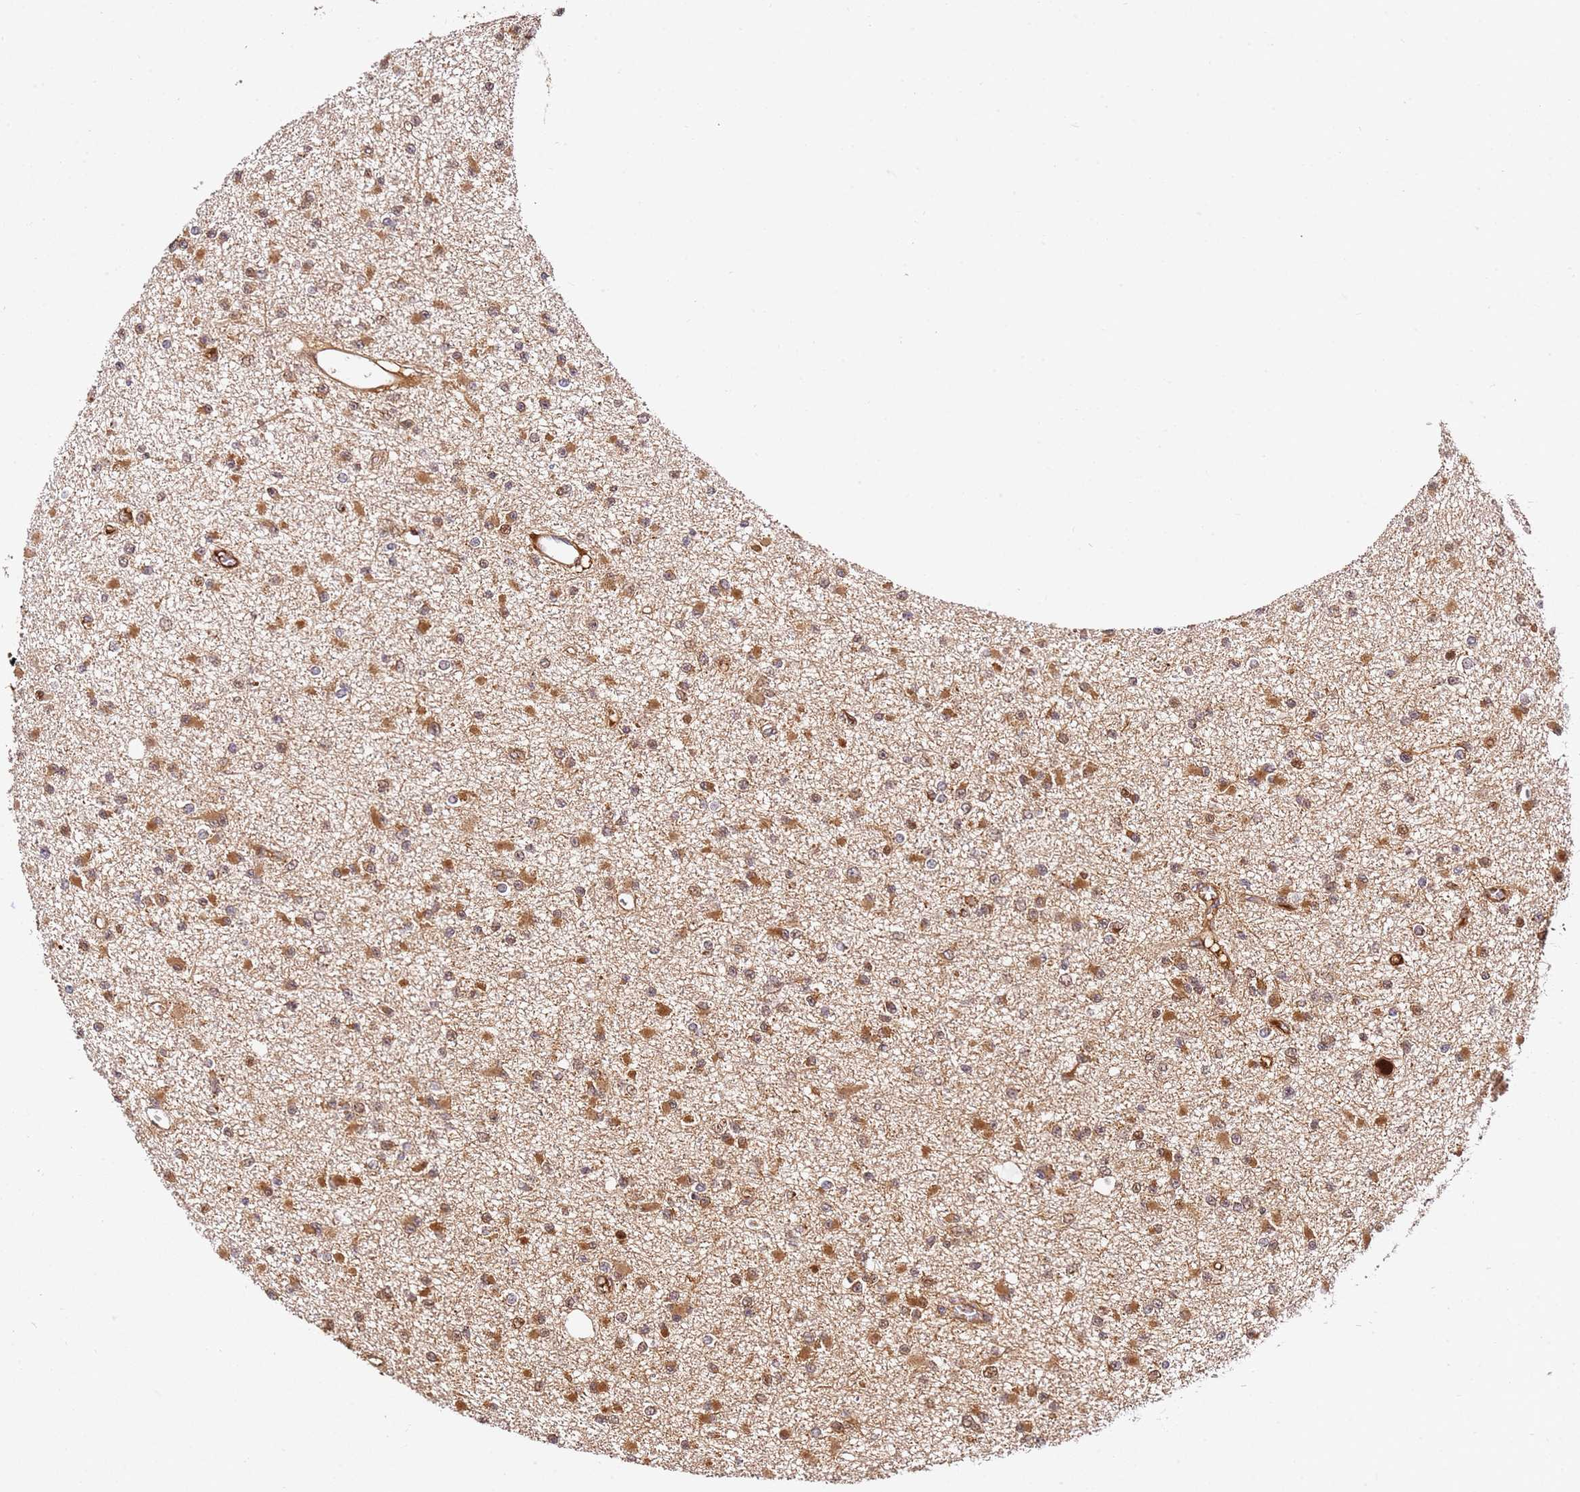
{"staining": {"intensity": "moderate", "quantity": ">75%", "location": "cytoplasmic/membranous,nuclear"}, "tissue": "glioma", "cell_type": "Tumor cells", "image_type": "cancer", "snomed": [{"axis": "morphology", "description": "Glioma, malignant, Low grade"}, {"axis": "topography", "description": "Brain"}], "caption": "There is medium levels of moderate cytoplasmic/membranous and nuclear staining in tumor cells of malignant glioma (low-grade), as demonstrated by immunohistochemical staining (brown color).", "gene": "SMOX", "patient": {"sex": "female", "age": 22}}